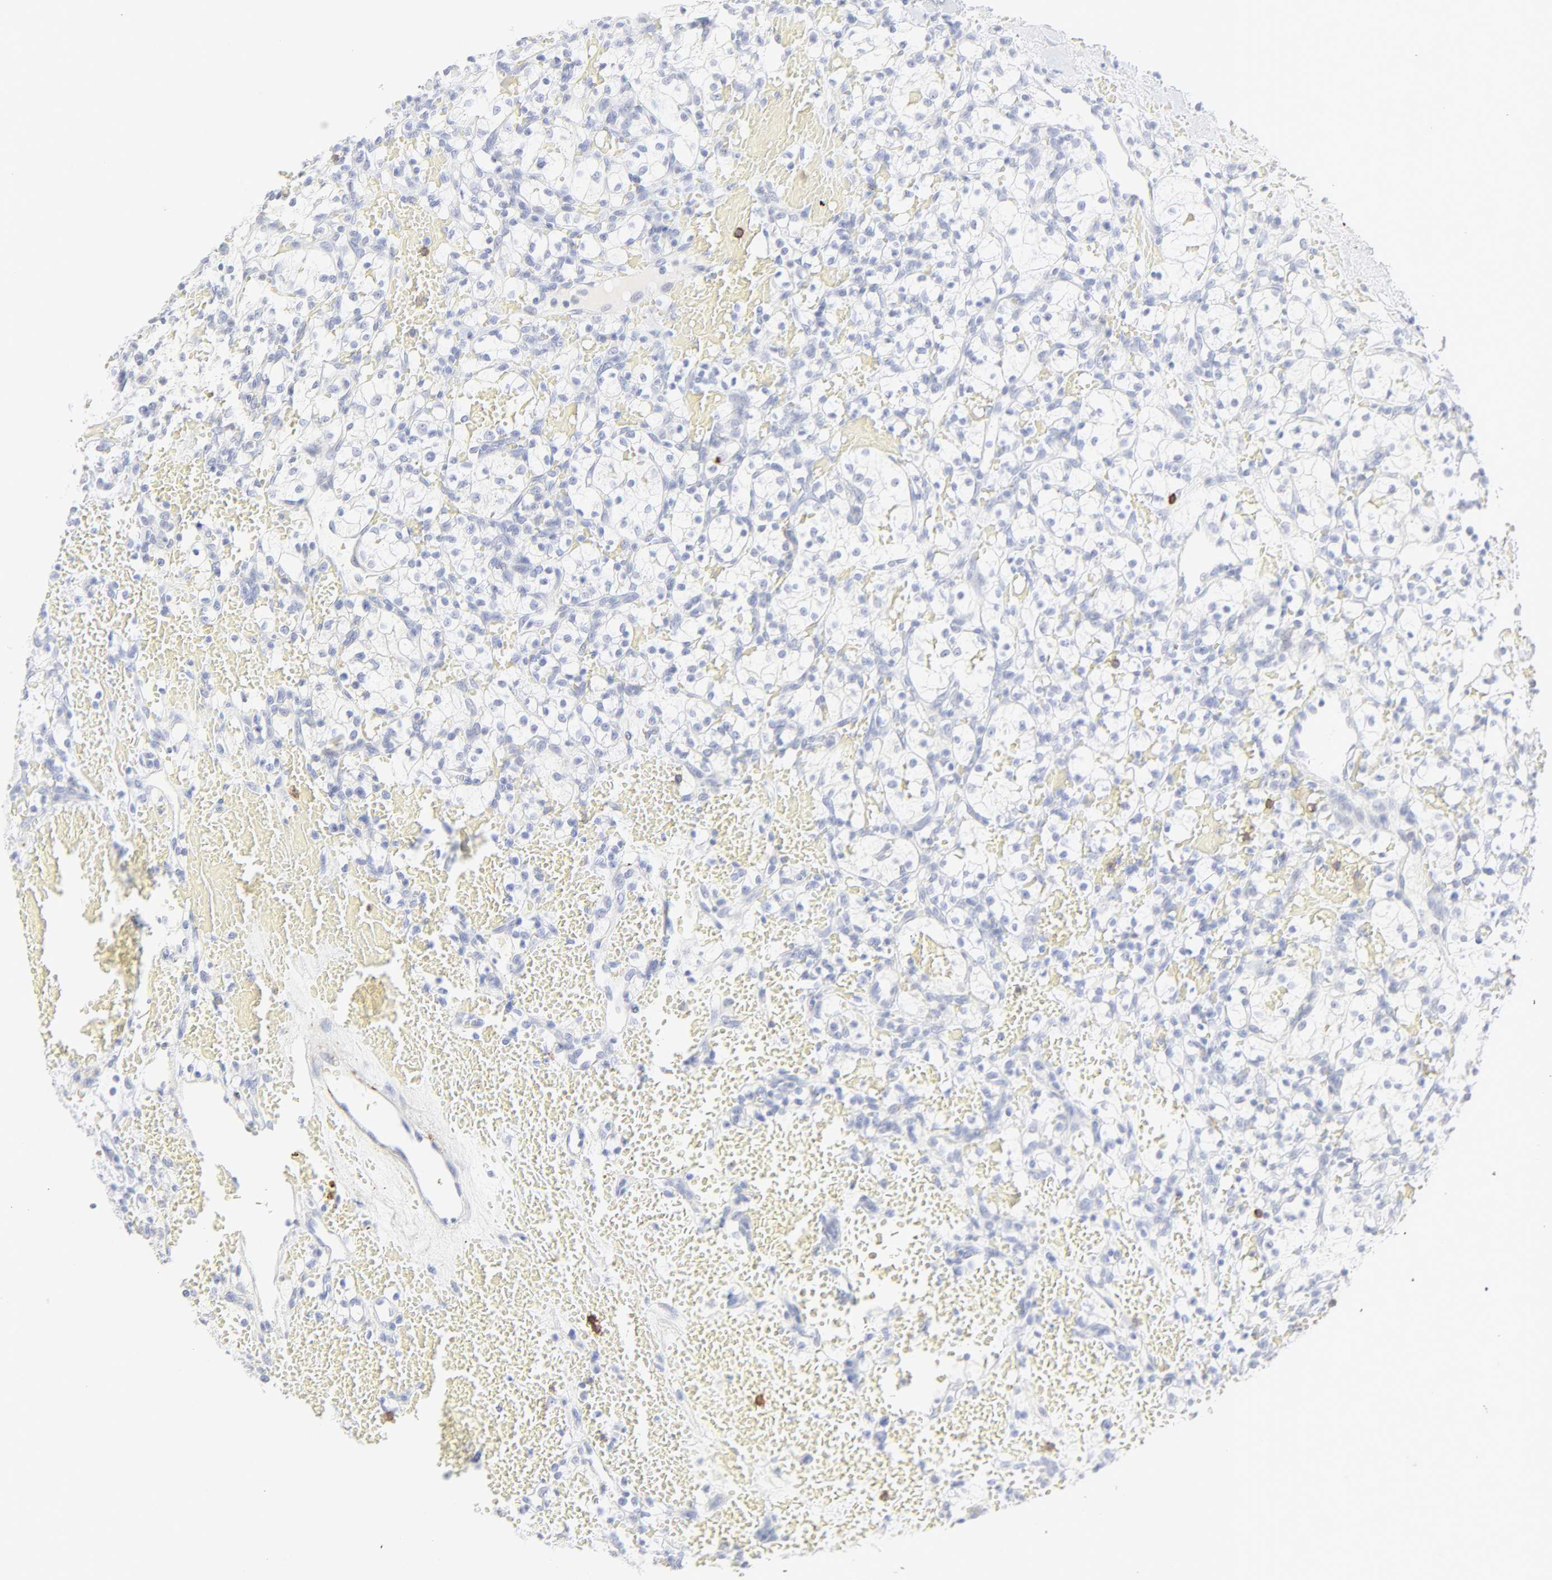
{"staining": {"intensity": "negative", "quantity": "none", "location": "none"}, "tissue": "renal cancer", "cell_type": "Tumor cells", "image_type": "cancer", "snomed": [{"axis": "morphology", "description": "Adenocarcinoma, NOS"}, {"axis": "topography", "description": "Kidney"}], "caption": "Photomicrograph shows no significant protein positivity in tumor cells of adenocarcinoma (renal).", "gene": "CCR7", "patient": {"sex": "female", "age": 60}}